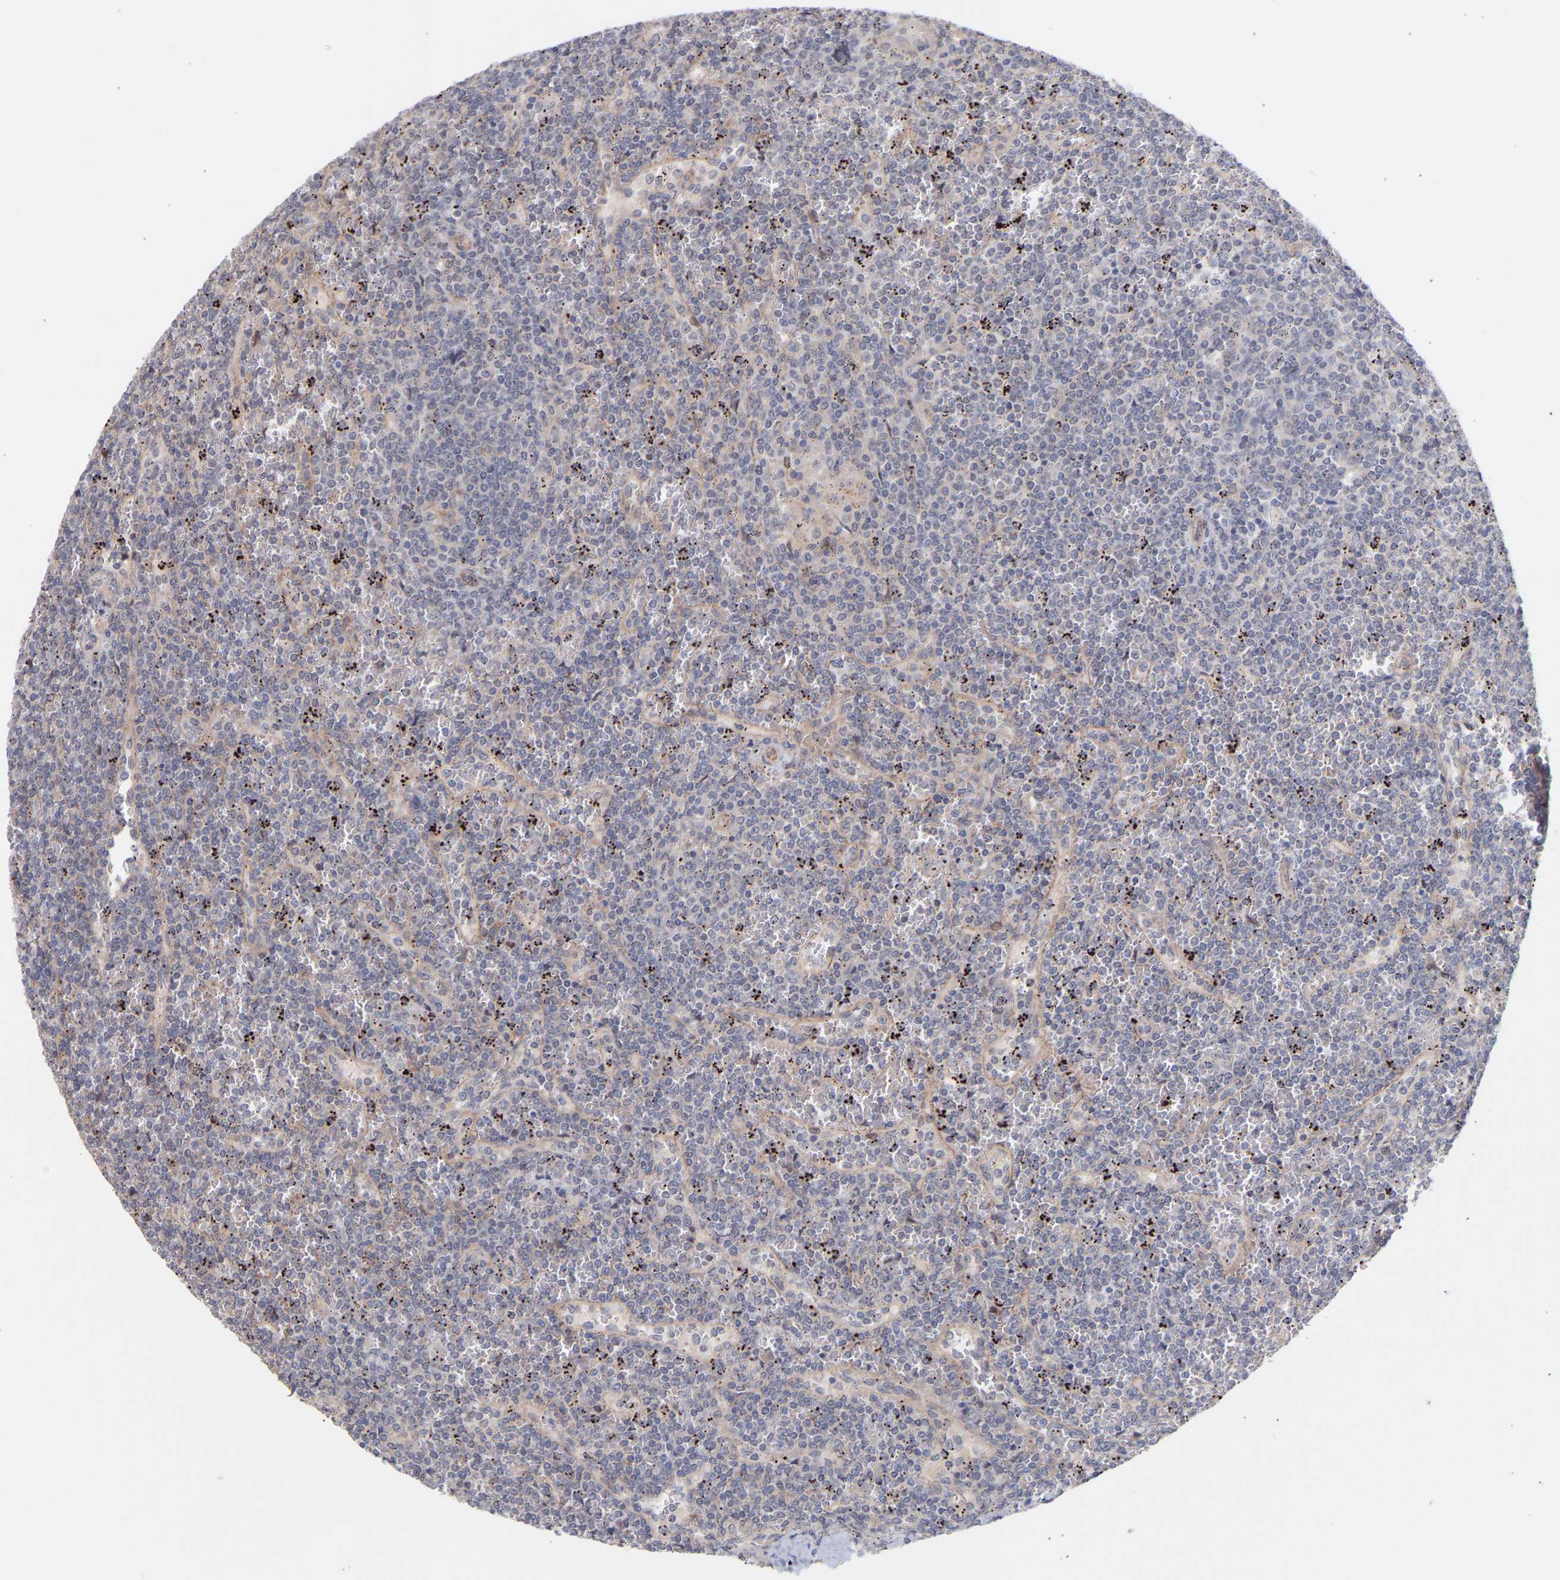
{"staining": {"intensity": "negative", "quantity": "none", "location": "none"}, "tissue": "lymphoma", "cell_type": "Tumor cells", "image_type": "cancer", "snomed": [{"axis": "morphology", "description": "Malignant lymphoma, non-Hodgkin's type, Low grade"}, {"axis": "topography", "description": "Spleen"}], "caption": "IHC photomicrograph of neoplastic tissue: human lymphoma stained with DAB (3,3'-diaminobenzidine) demonstrates no significant protein expression in tumor cells.", "gene": "PDLIM5", "patient": {"sex": "female", "age": 19}}